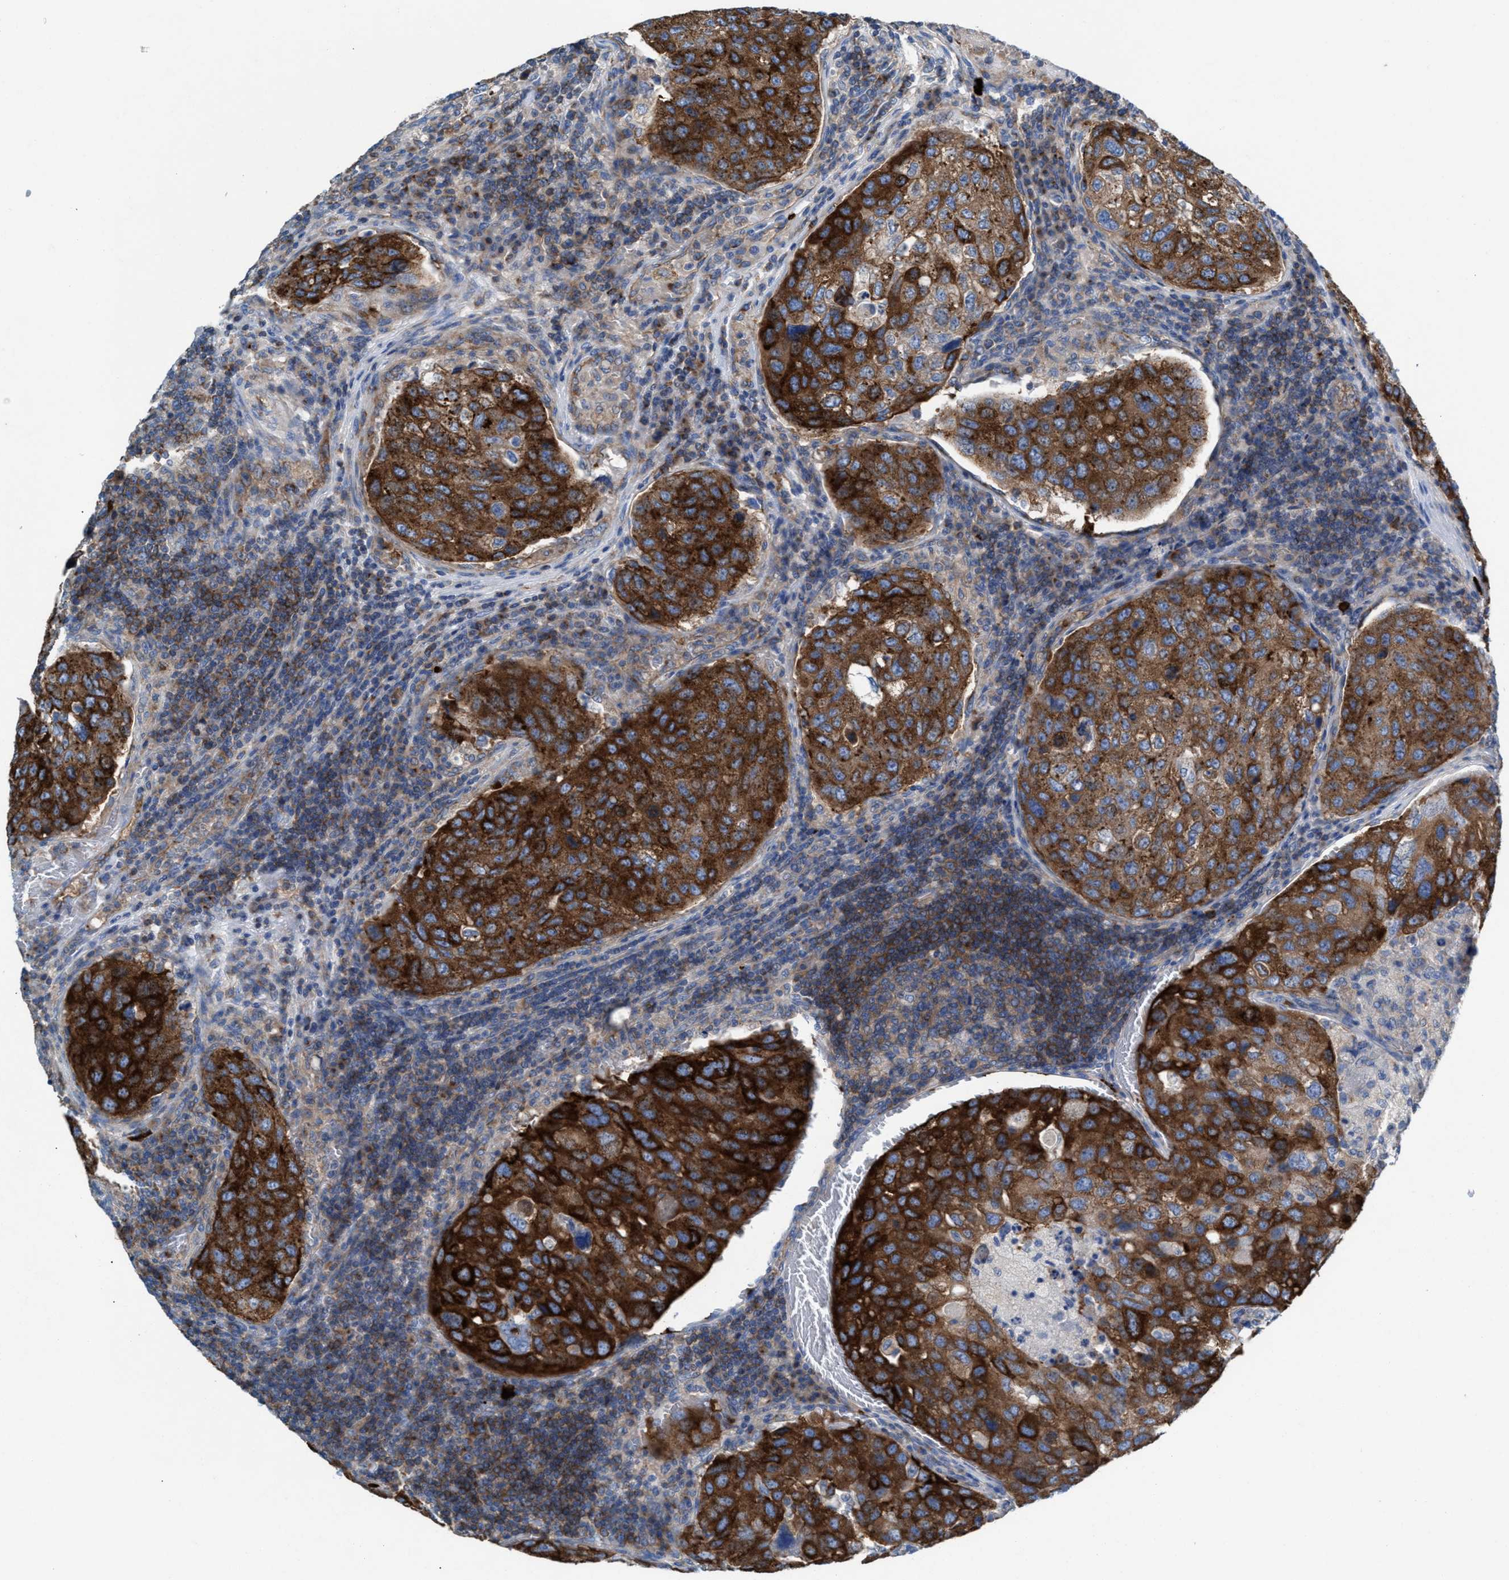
{"staining": {"intensity": "strong", "quantity": ">75%", "location": "cytoplasmic/membranous"}, "tissue": "urothelial cancer", "cell_type": "Tumor cells", "image_type": "cancer", "snomed": [{"axis": "morphology", "description": "Urothelial carcinoma, High grade"}, {"axis": "topography", "description": "Lymph node"}, {"axis": "topography", "description": "Urinary bladder"}], "caption": "DAB immunohistochemical staining of urothelial carcinoma (high-grade) reveals strong cytoplasmic/membranous protein expression in about >75% of tumor cells.", "gene": "NYAP1", "patient": {"sex": "male", "age": 51}}